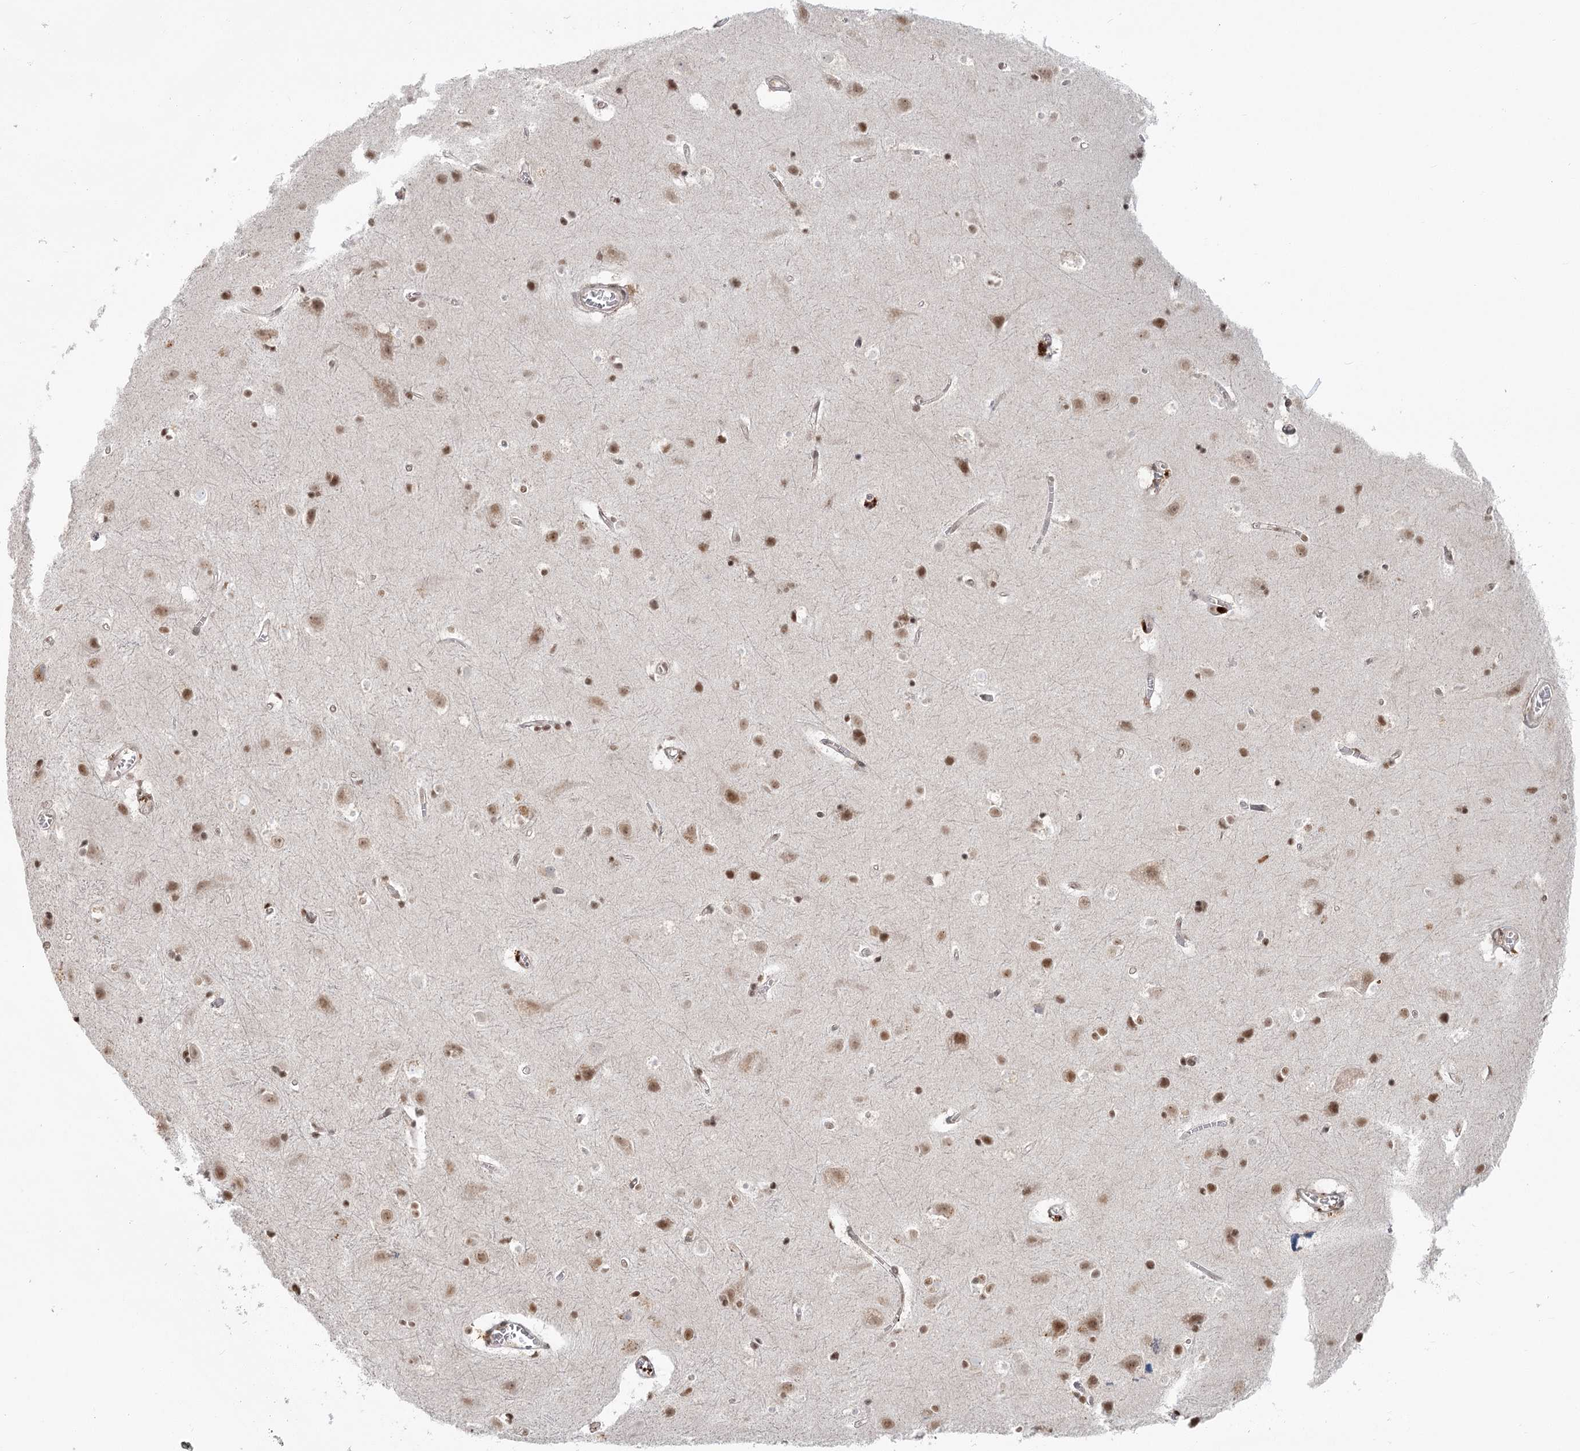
{"staining": {"intensity": "negative", "quantity": "none", "location": "none"}, "tissue": "cerebral cortex", "cell_type": "Endothelial cells", "image_type": "normal", "snomed": [{"axis": "morphology", "description": "Normal tissue, NOS"}, {"axis": "topography", "description": "Cerebral cortex"}], "caption": "Histopathology image shows no protein staining in endothelial cells of benign cerebral cortex.", "gene": "R3HCC1L", "patient": {"sex": "male", "age": 54}}